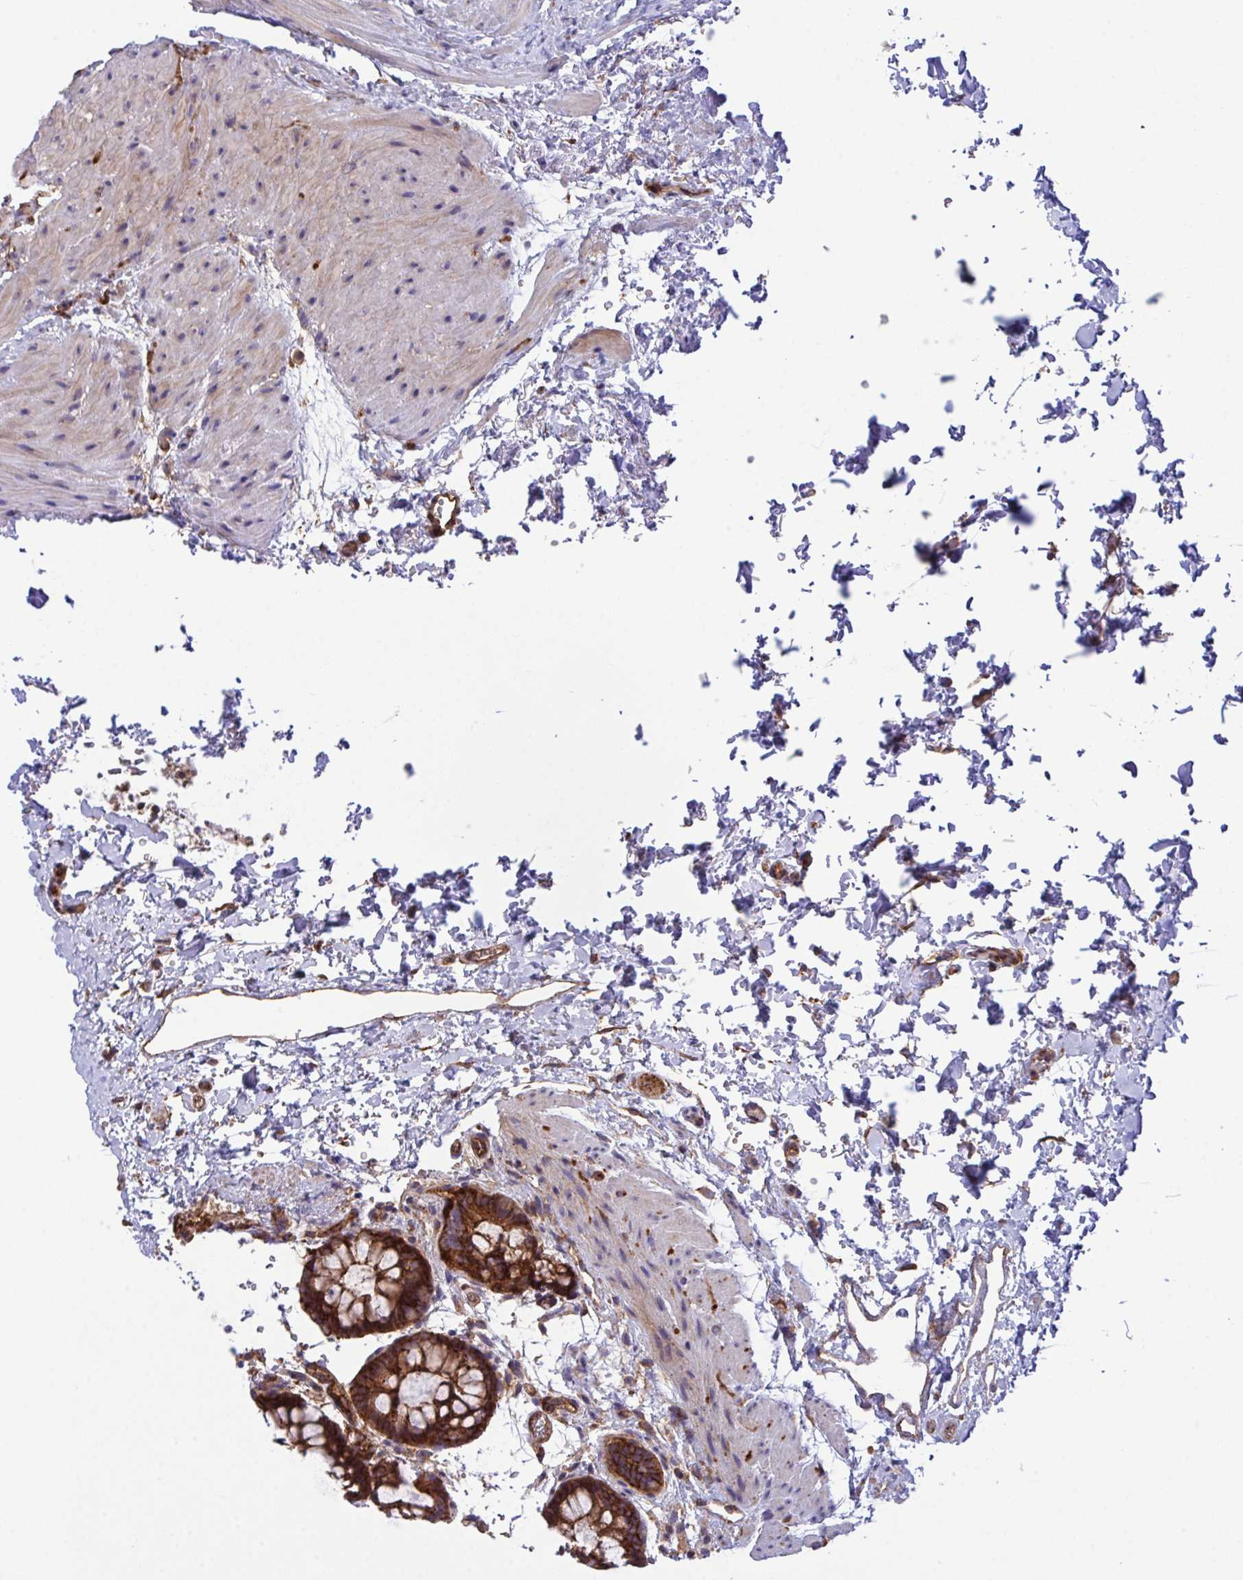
{"staining": {"intensity": "strong", "quantity": ">75%", "location": "cytoplasmic/membranous"}, "tissue": "rectum", "cell_type": "Glandular cells", "image_type": "normal", "snomed": [{"axis": "morphology", "description": "Normal tissue, NOS"}, {"axis": "topography", "description": "Rectum"}], "caption": "Benign rectum was stained to show a protein in brown. There is high levels of strong cytoplasmic/membranous staining in about >75% of glandular cells. (brown staining indicates protein expression, while blue staining denotes nuclei).", "gene": "C4orf36", "patient": {"sex": "female", "age": 69}}